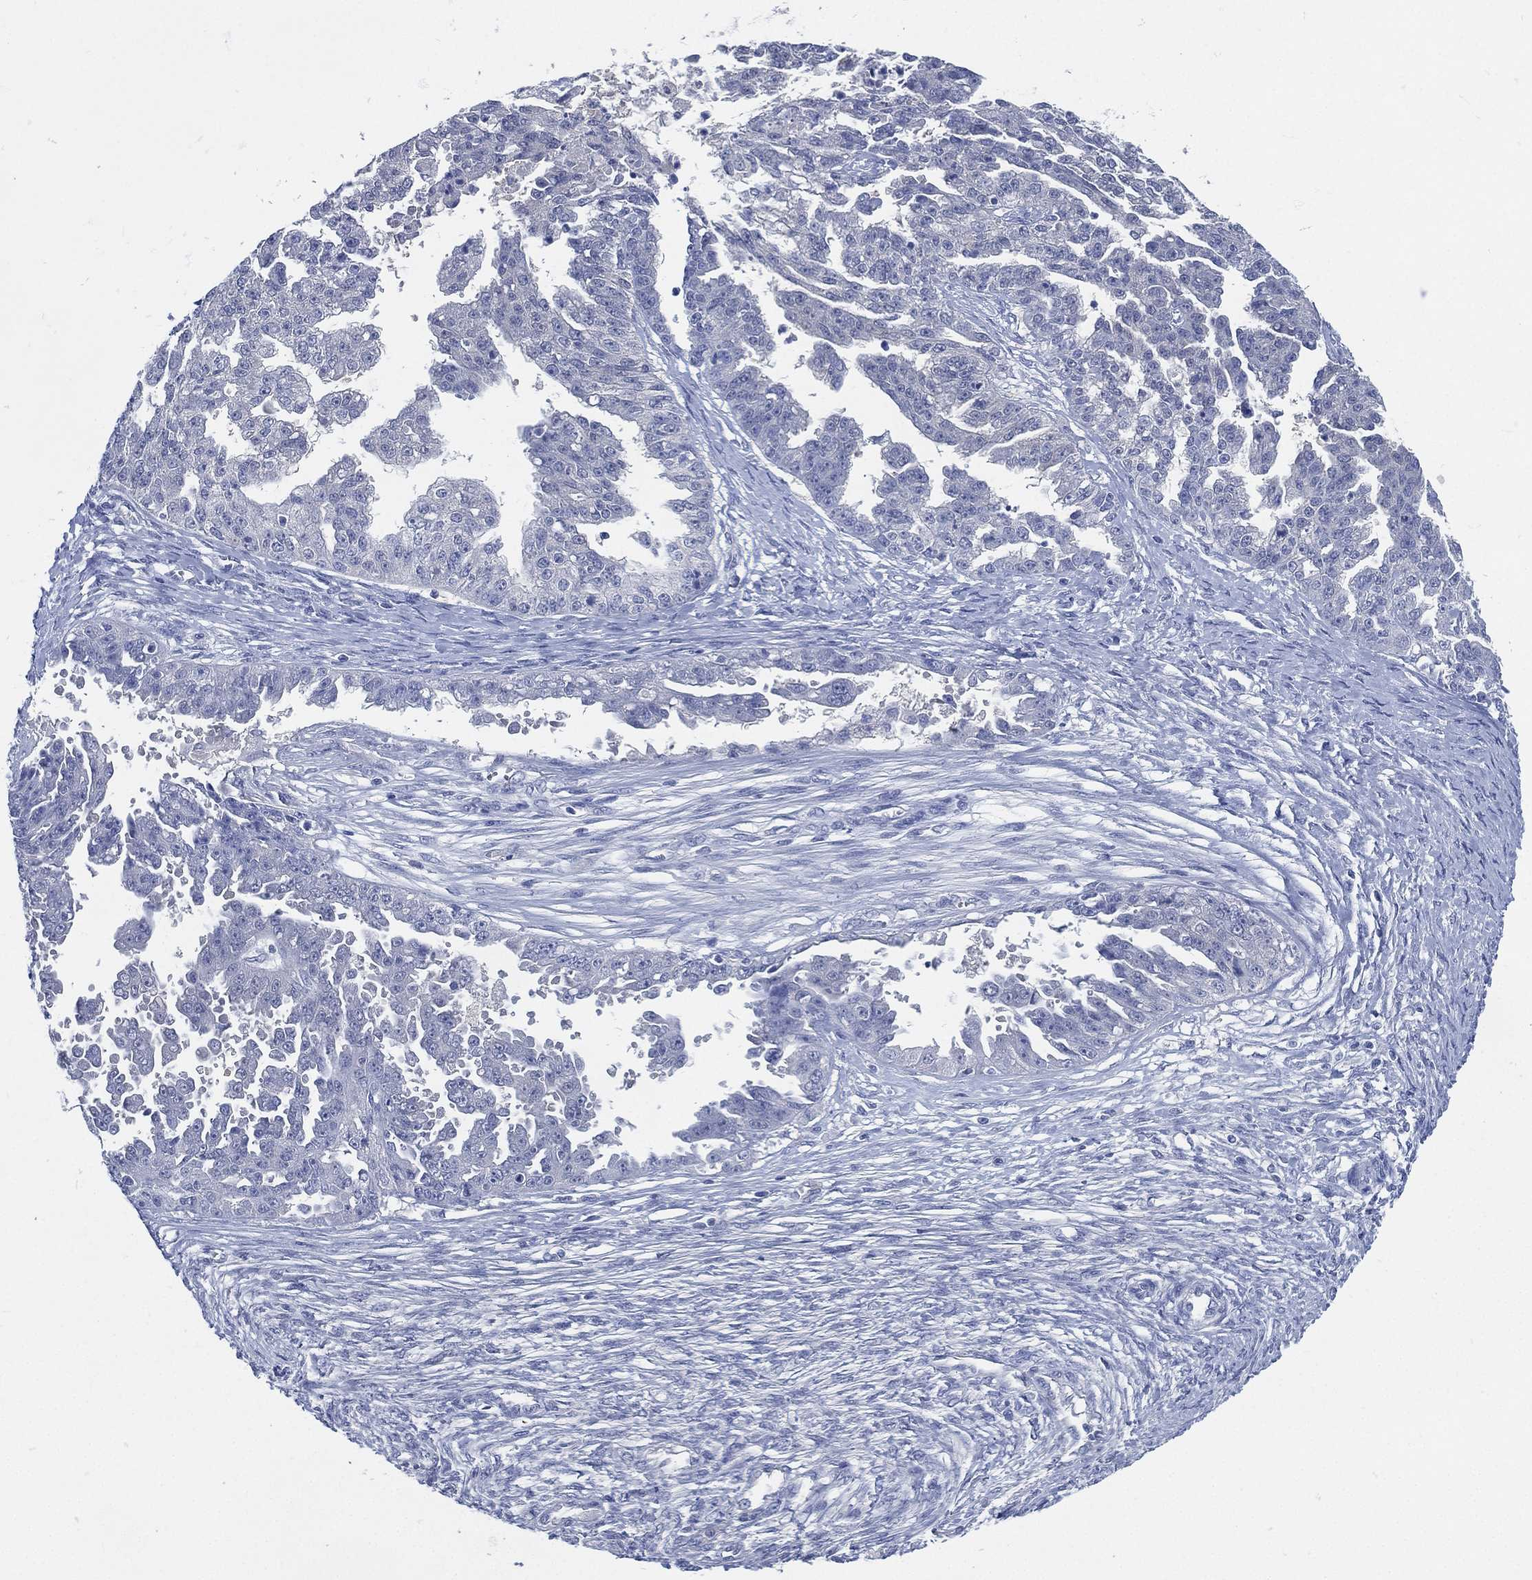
{"staining": {"intensity": "negative", "quantity": "none", "location": "none"}, "tissue": "ovarian cancer", "cell_type": "Tumor cells", "image_type": "cancer", "snomed": [{"axis": "morphology", "description": "Cystadenocarcinoma, serous, NOS"}, {"axis": "topography", "description": "Ovary"}], "caption": "Protein analysis of ovarian cancer (serous cystadenocarcinoma) exhibits no significant expression in tumor cells.", "gene": "C5orf46", "patient": {"sex": "female", "age": 58}}